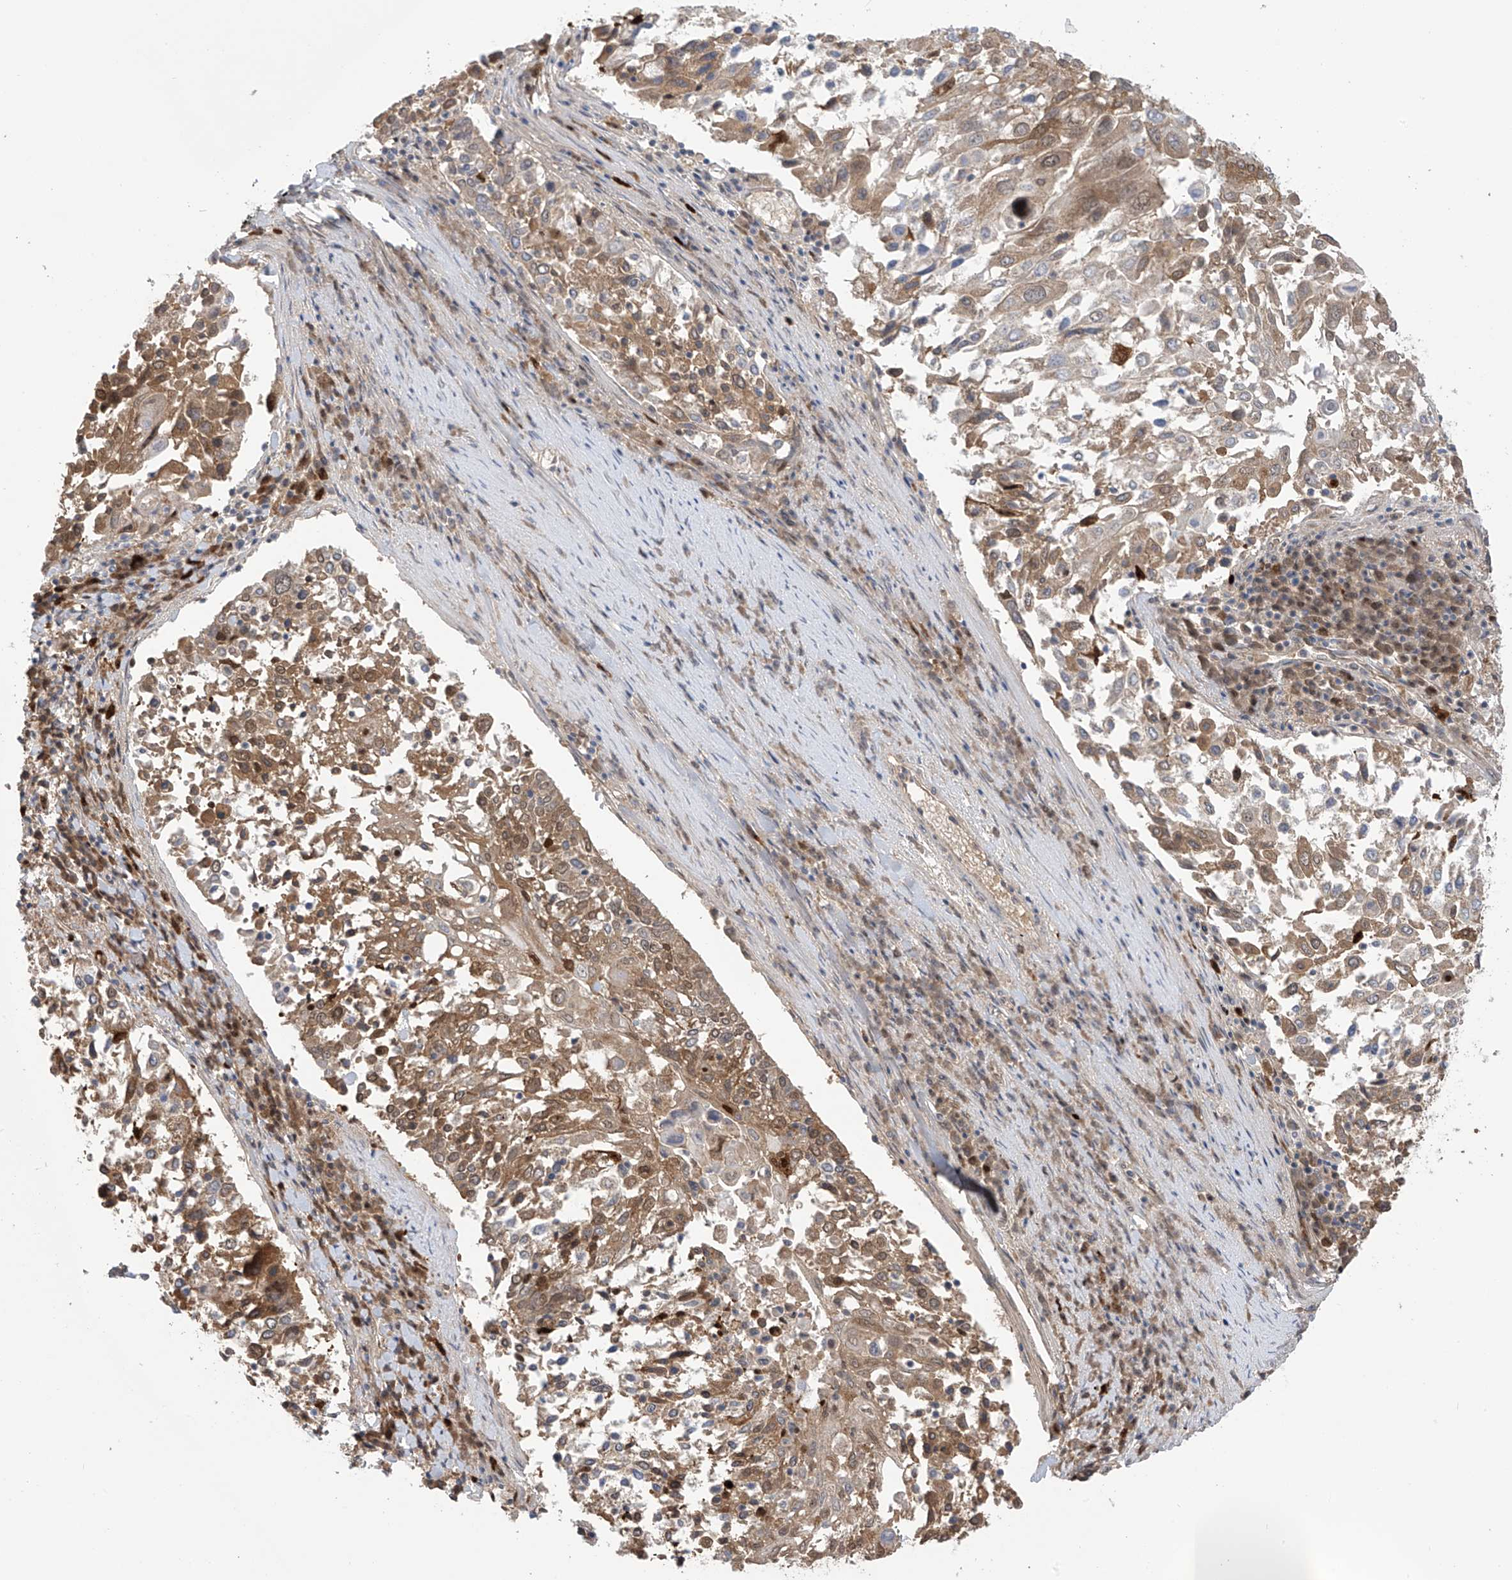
{"staining": {"intensity": "moderate", "quantity": ">75%", "location": "cytoplasmic/membranous,nuclear"}, "tissue": "lung cancer", "cell_type": "Tumor cells", "image_type": "cancer", "snomed": [{"axis": "morphology", "description": "Squamous cell carcinoma, NOS"}, {"axis": "topography", "description": "Lung"}], "caption": "Immunohistochemistry (DAB (3,3'-diaminobenzidine)) staining of human lung cancer (squamous cell carcinoma) exhibits moderate cytoplasmic/membranous and nuclear protein staining in approximately >75% of tumor cells.", "gene": "KIAA1522", "patient": {"sex": "male", "age": 65}}